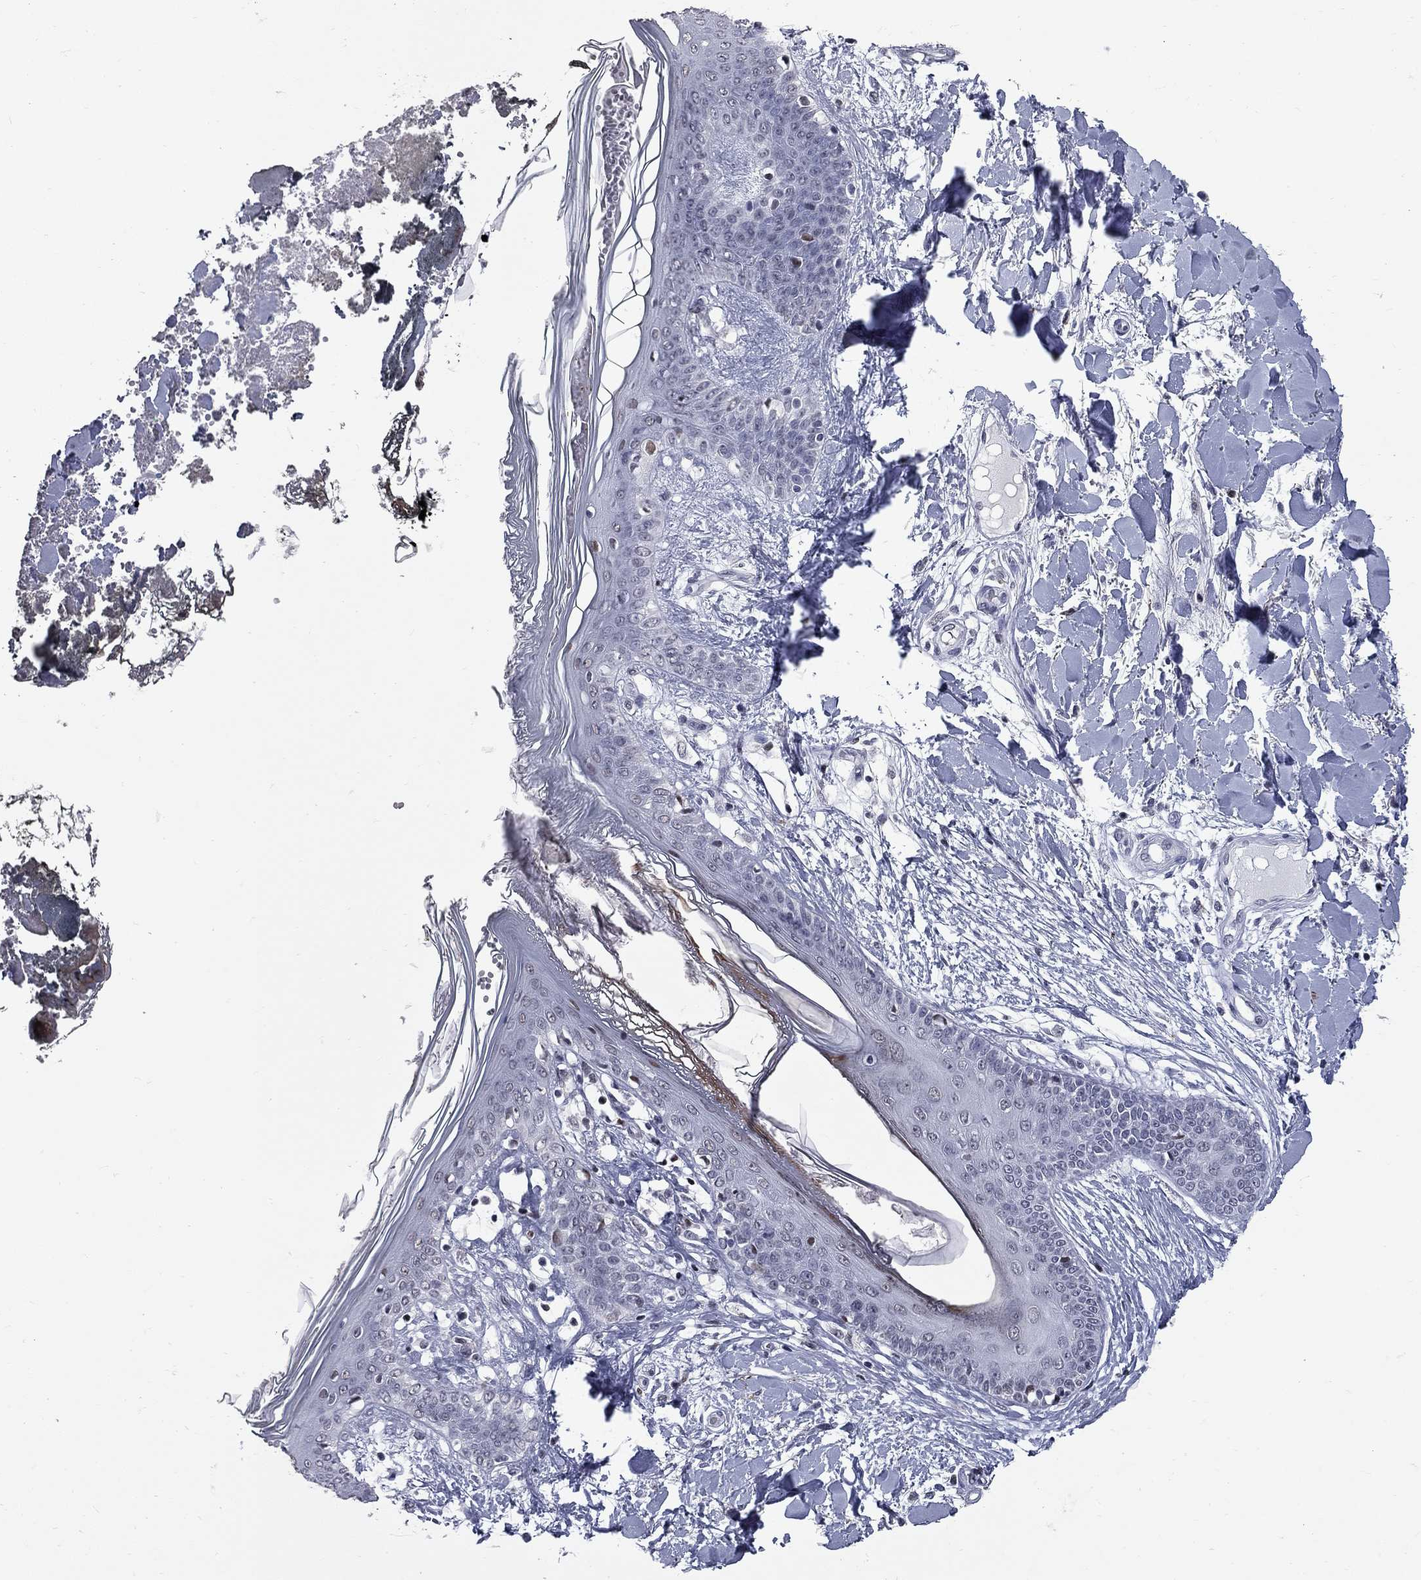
{"staining": {"intensity": "negative", "quantity": "none", "location": "none"}, "tissue": "skin", "cell_type": "Fibroblasts", "image_type": "normal", "snomed": [{"axis": "morphology", "description": "Normal tissue, NOS"}, {"axis": "topography", "description": "Skin"}], "caption": "Histopathology image shows no significant protein positivity in fibroblasts of normal skin.", "gene": "ZNF154", "patient": {"sex": "female", "age": 34}}